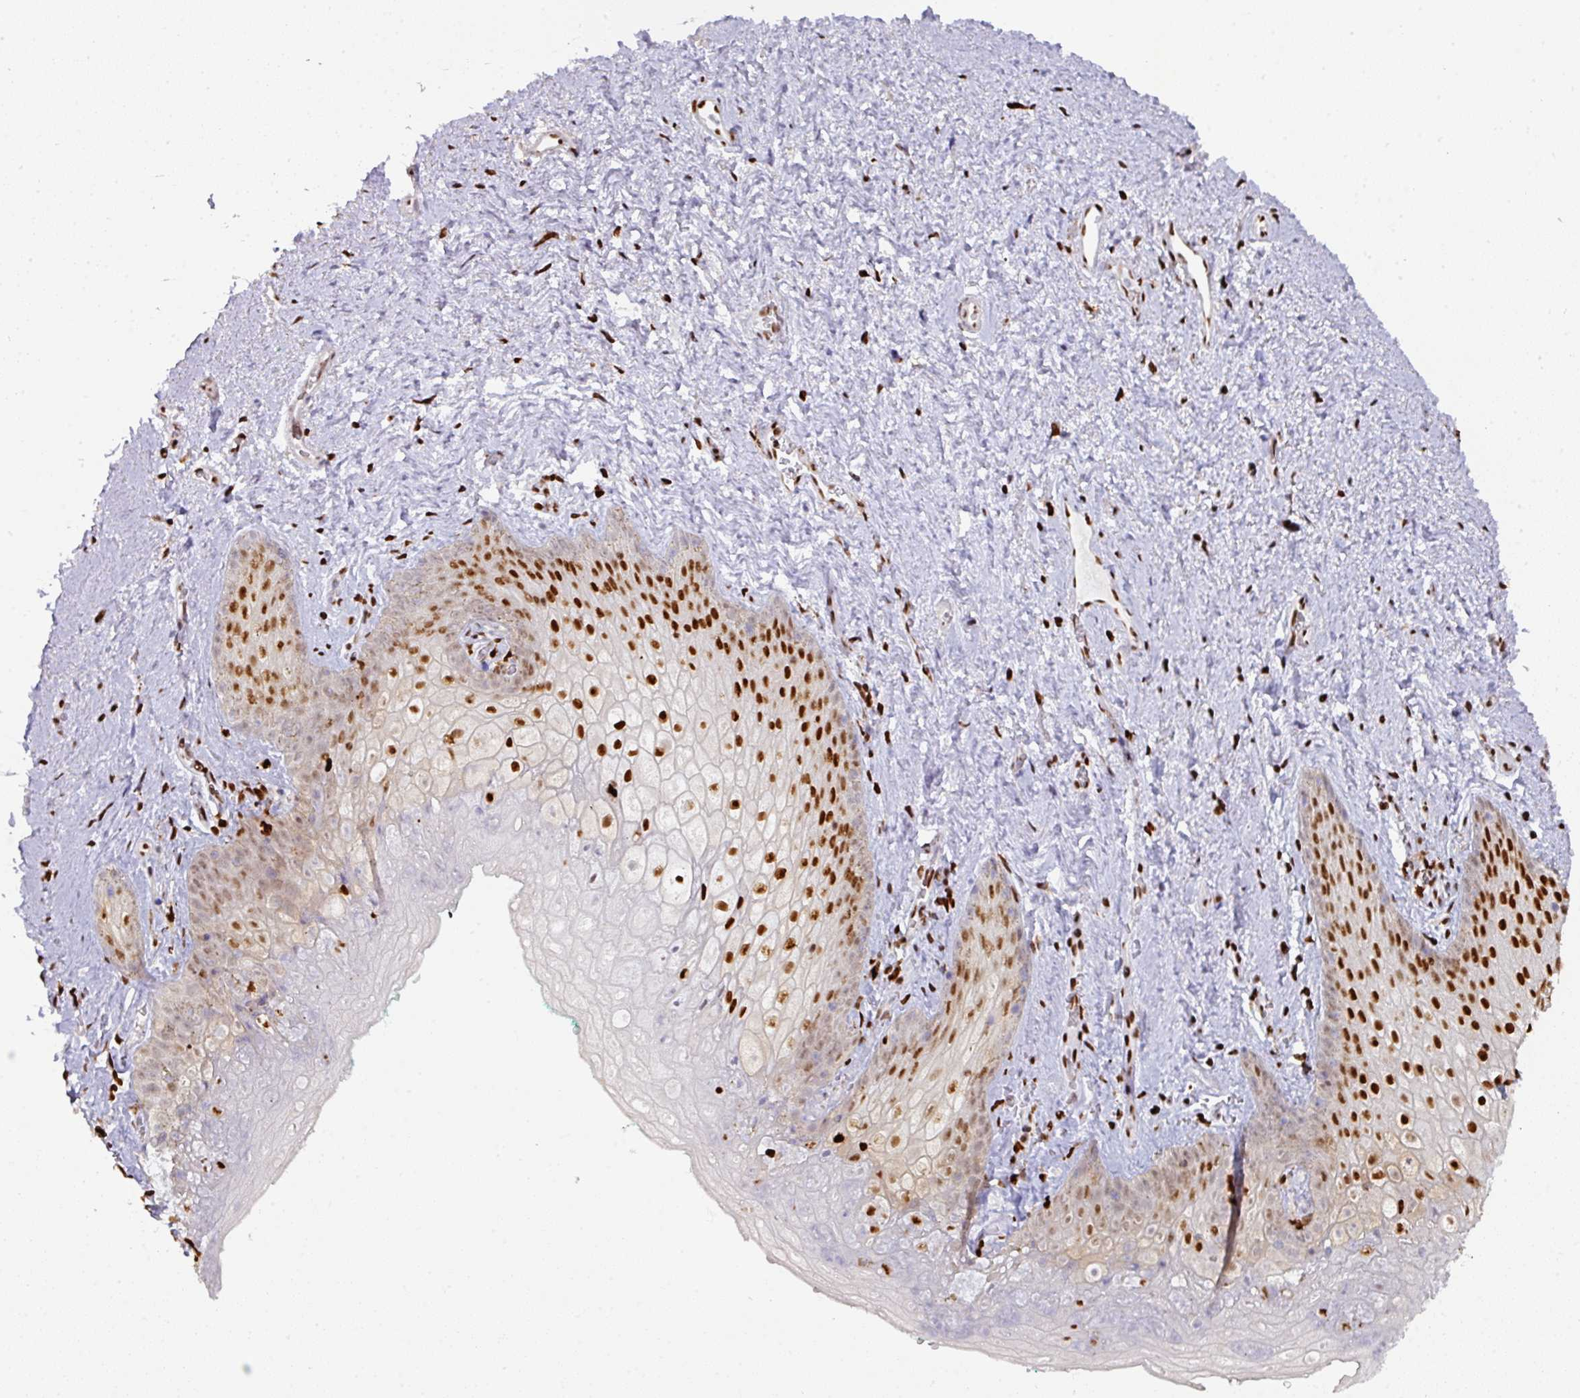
{"staining": {"intensity": "strong", "quantity": "25%-75%", "location": "nuclear"}, "tissue": "vagina", "cell_type": "Squamous epithelial cells", "image_type": "normal", "snomed": [{"axis": "morphology", "description": "Normal tissue, NOS"}, {"axis": "topography", "description": "Vulva"}, {"axis": "topography", "description": "Vagina"}, {"axis": "topography", "description": "Peripheral nerve tissue"}], "caption": "Immunohistochemical staining of normal vagina reveals strong nuclear protein expression in about 25%-75% of squamous epithelial cells.", "gene": "SAMHD1", "patient": {"sex": "female", "age": 66}}